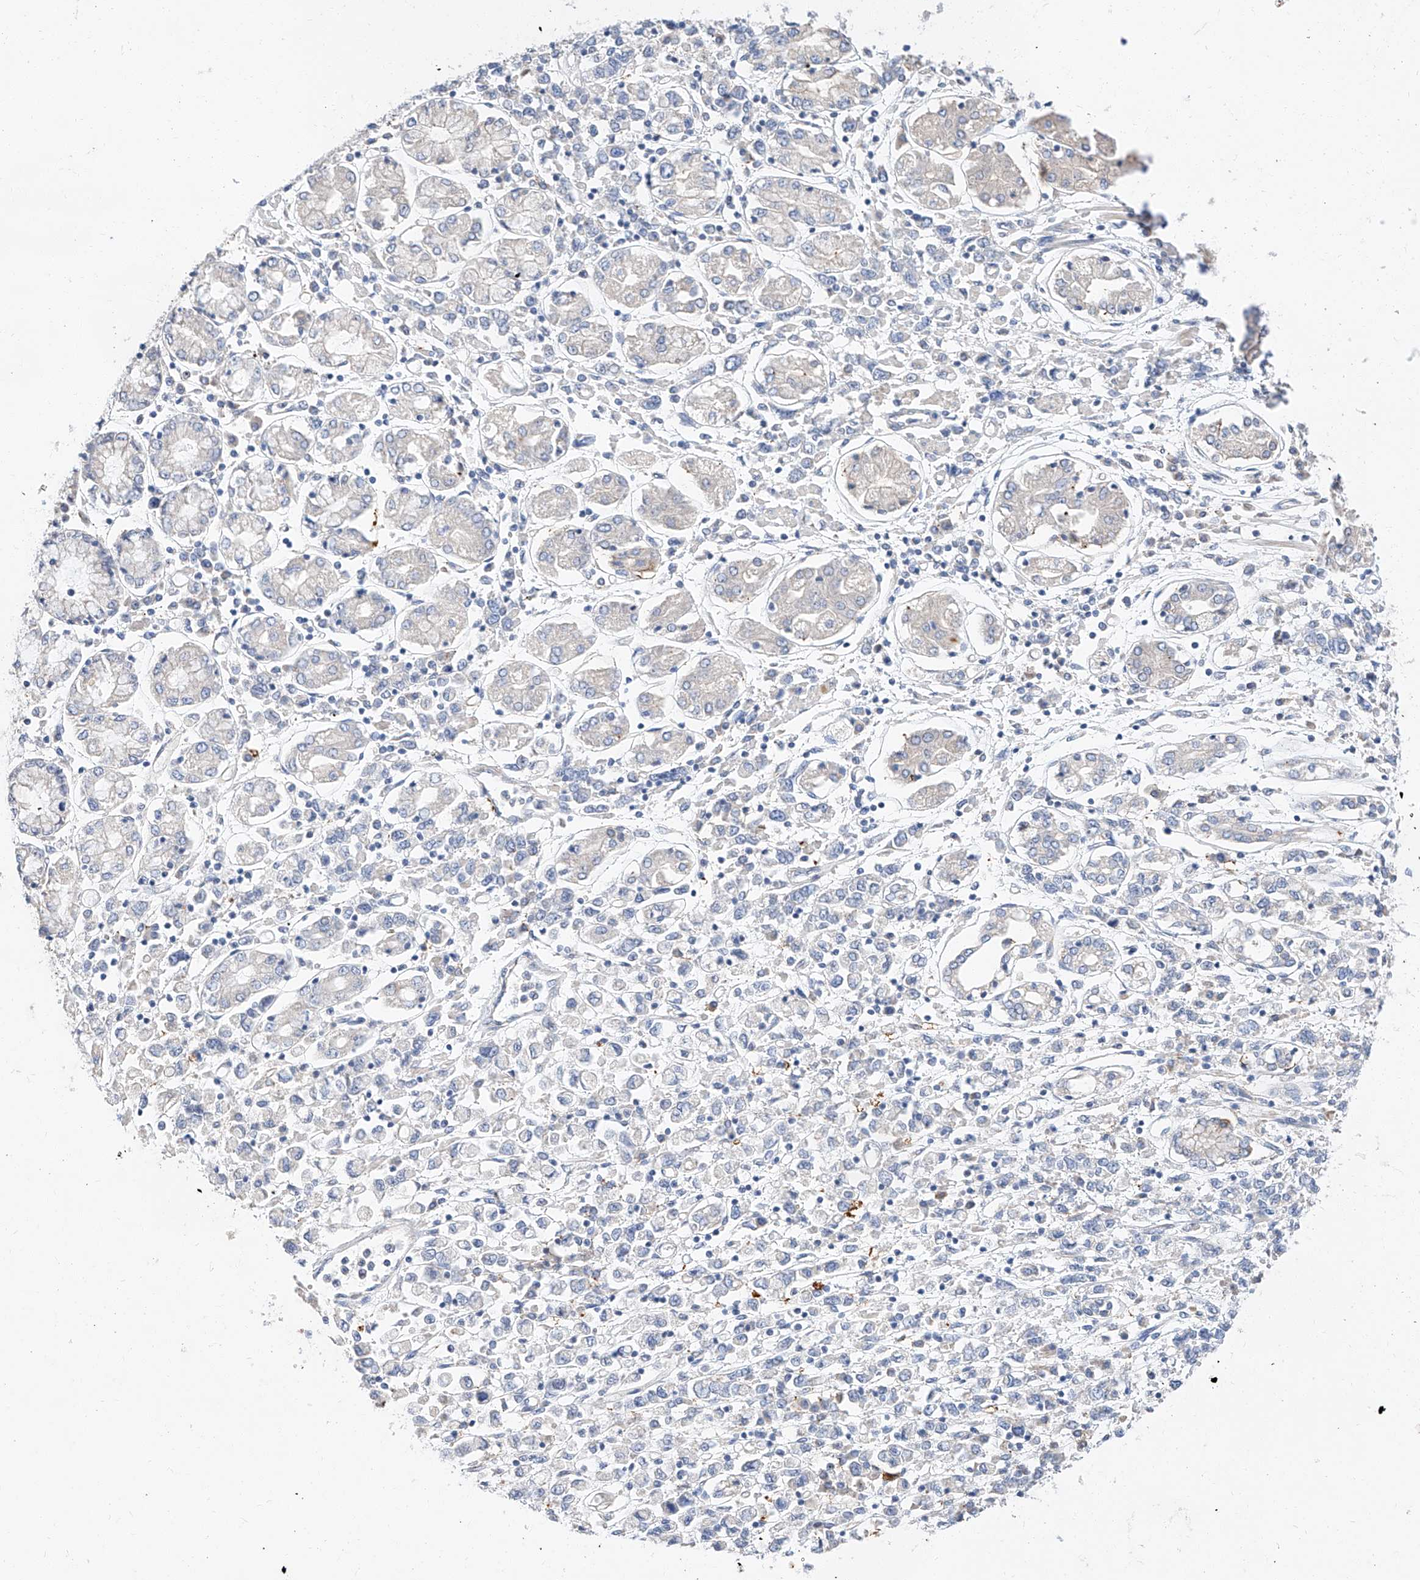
{"staining": {"intensity": "negative", "quantity": "none", "location": "none"}, "tissue": "stomach cancer", "cell_type": "Tumor cells", "image_type": "cancer", "snomed": [{"axis": "morphology", "description": "Adenocarcinoma, NOS"}, {"axis": "topography", "description": "Stomach"}], "caption": "Immunohistochemical staining of adenocarcinoma (stomach) reveals no significant staining in tumor cells.", "gene": "GLMN", "patient": {"sex": "female", "age": 76}}